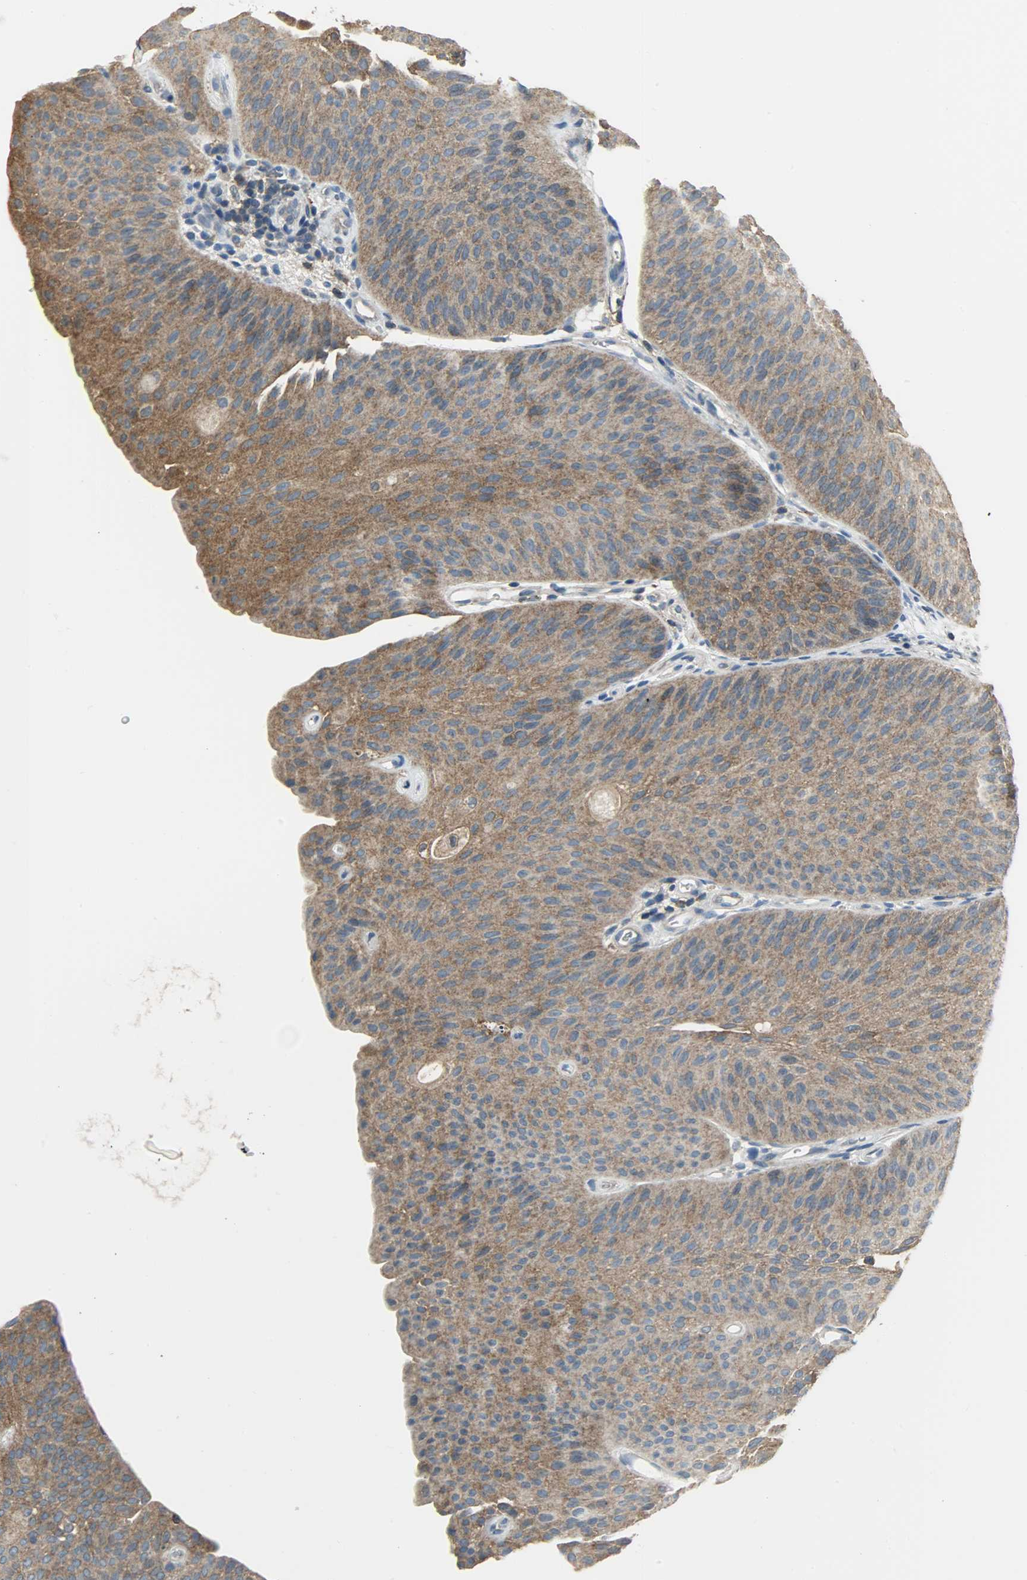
{"staining": {"intensity": "moderate", "quantity": ">75%", "location": "cytoplasmic/membranous"}, "tissue": "urothelial cancer", "cell_type": "Tumor cells", "image_type": "cancer", "snomed": [{"axis": "morphology", "description": "Urothelial carcinoma, Low grade"}, {"axis": "topography", "description": "Urinary bladder"}], "caption": "DAB immunohistochemical staining of human low-grade urothelial carcinoma demonstrates moderate cytoplasmic/membranous protein positivity in approximately >75% of tumor cells.", "gene": "DNAJA4", "patient": {"sex": "female", "age": 60}}